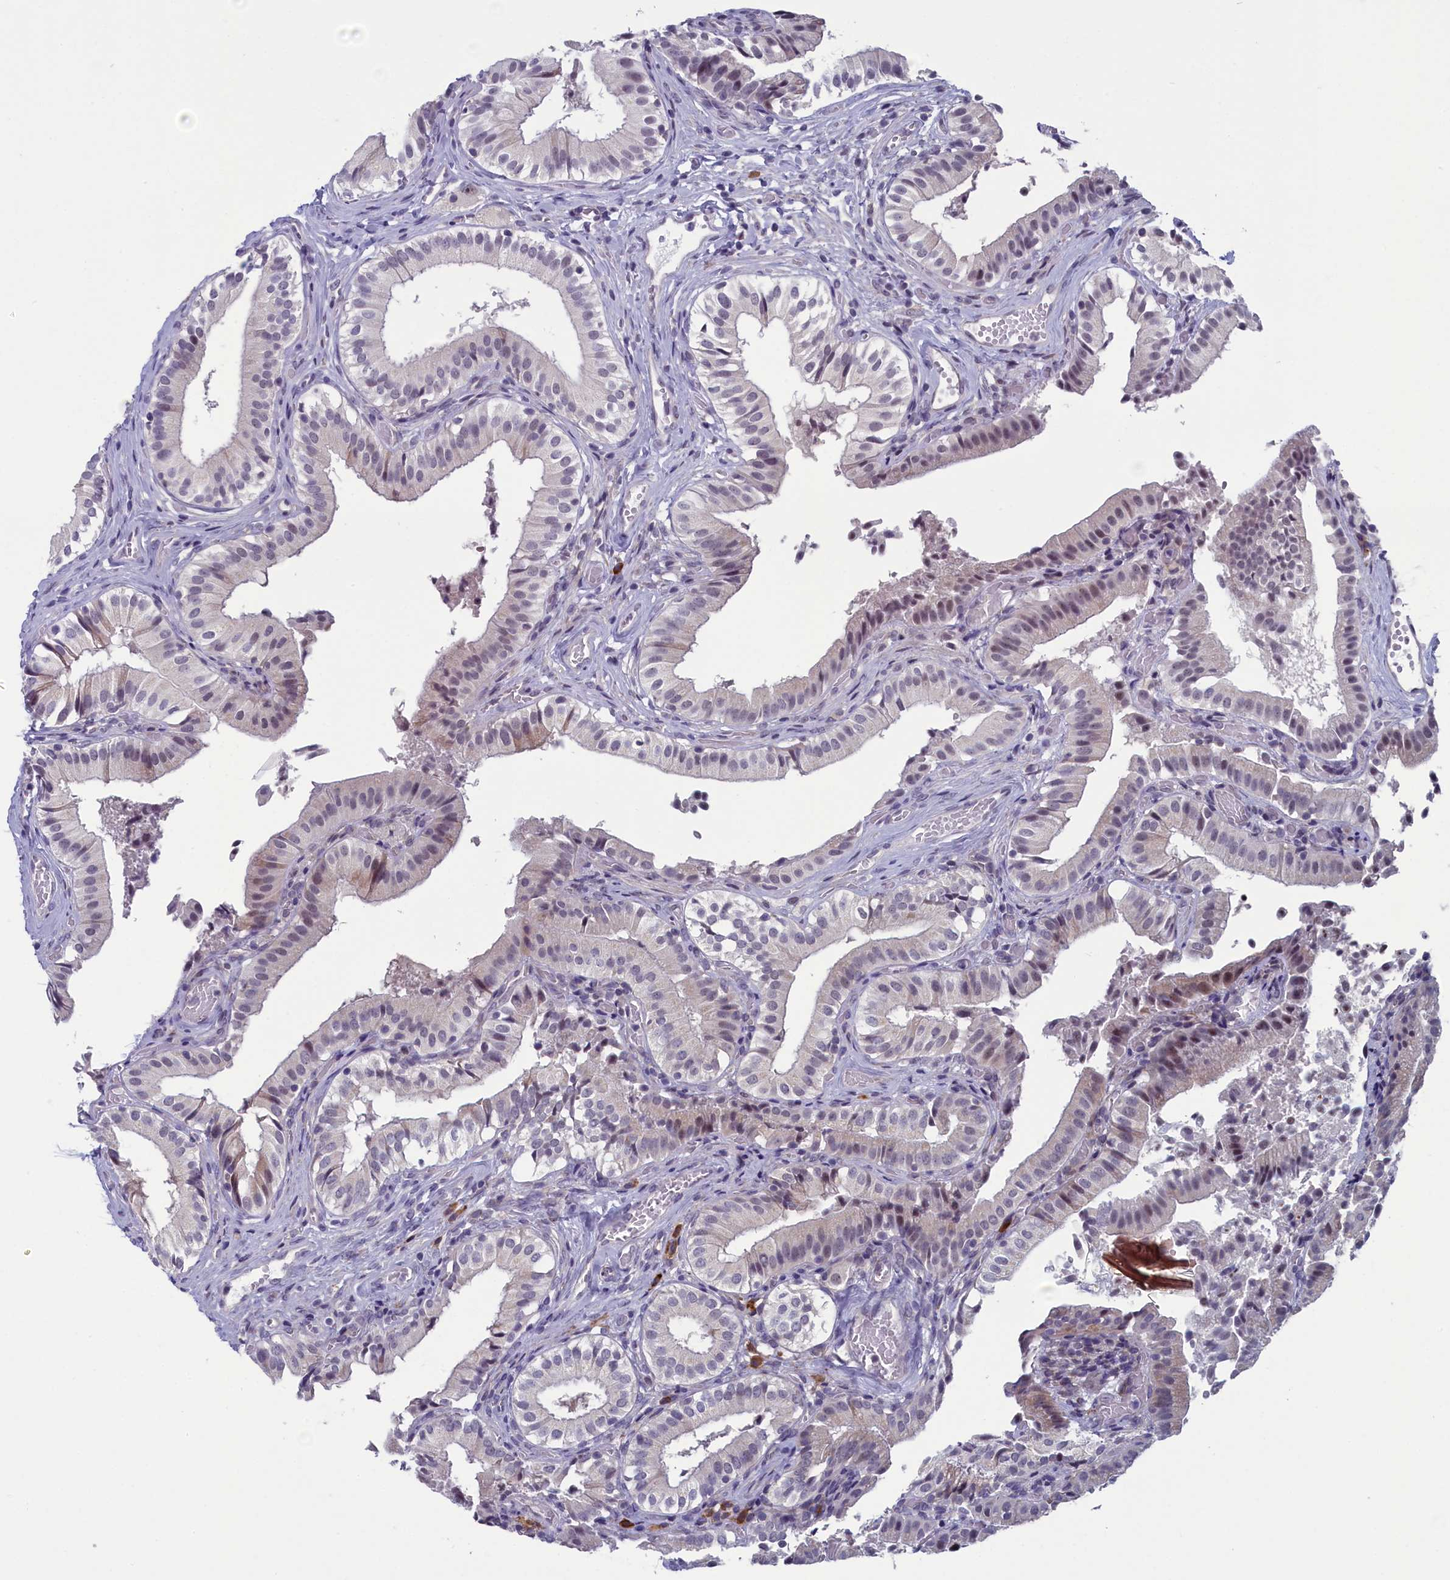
{"staining": {"intensity": "moderate", "quantity": "<25%", "location": "cytoplasmic/membranous,nuclear"}, "tissue": "gallbladder", "cell_type": "Glandular cells", "image_type": "normal", "snomed": [{"axis": "morphology", "description": "Normal tissue, NOS"}, {"axis": "topography", "description": "Gallbladder"}], "caption": "Immunohistochemistry staining of benign gallbladder, which exhibits low levels of moderate cytoplasmic/membranous,nuclear staining in approximately <25% of glandular cells indicating moderate cytoplasmic/membranous,nuclear protein positivity. The staining was performed using DAB (3,3'-diaminobenzidine) (brown) for protein detection and nuclei were counterstained in hematoxylin (blue).", "gene": "CNEP1R1", "patient": {"sex": "female", "age": 47}}